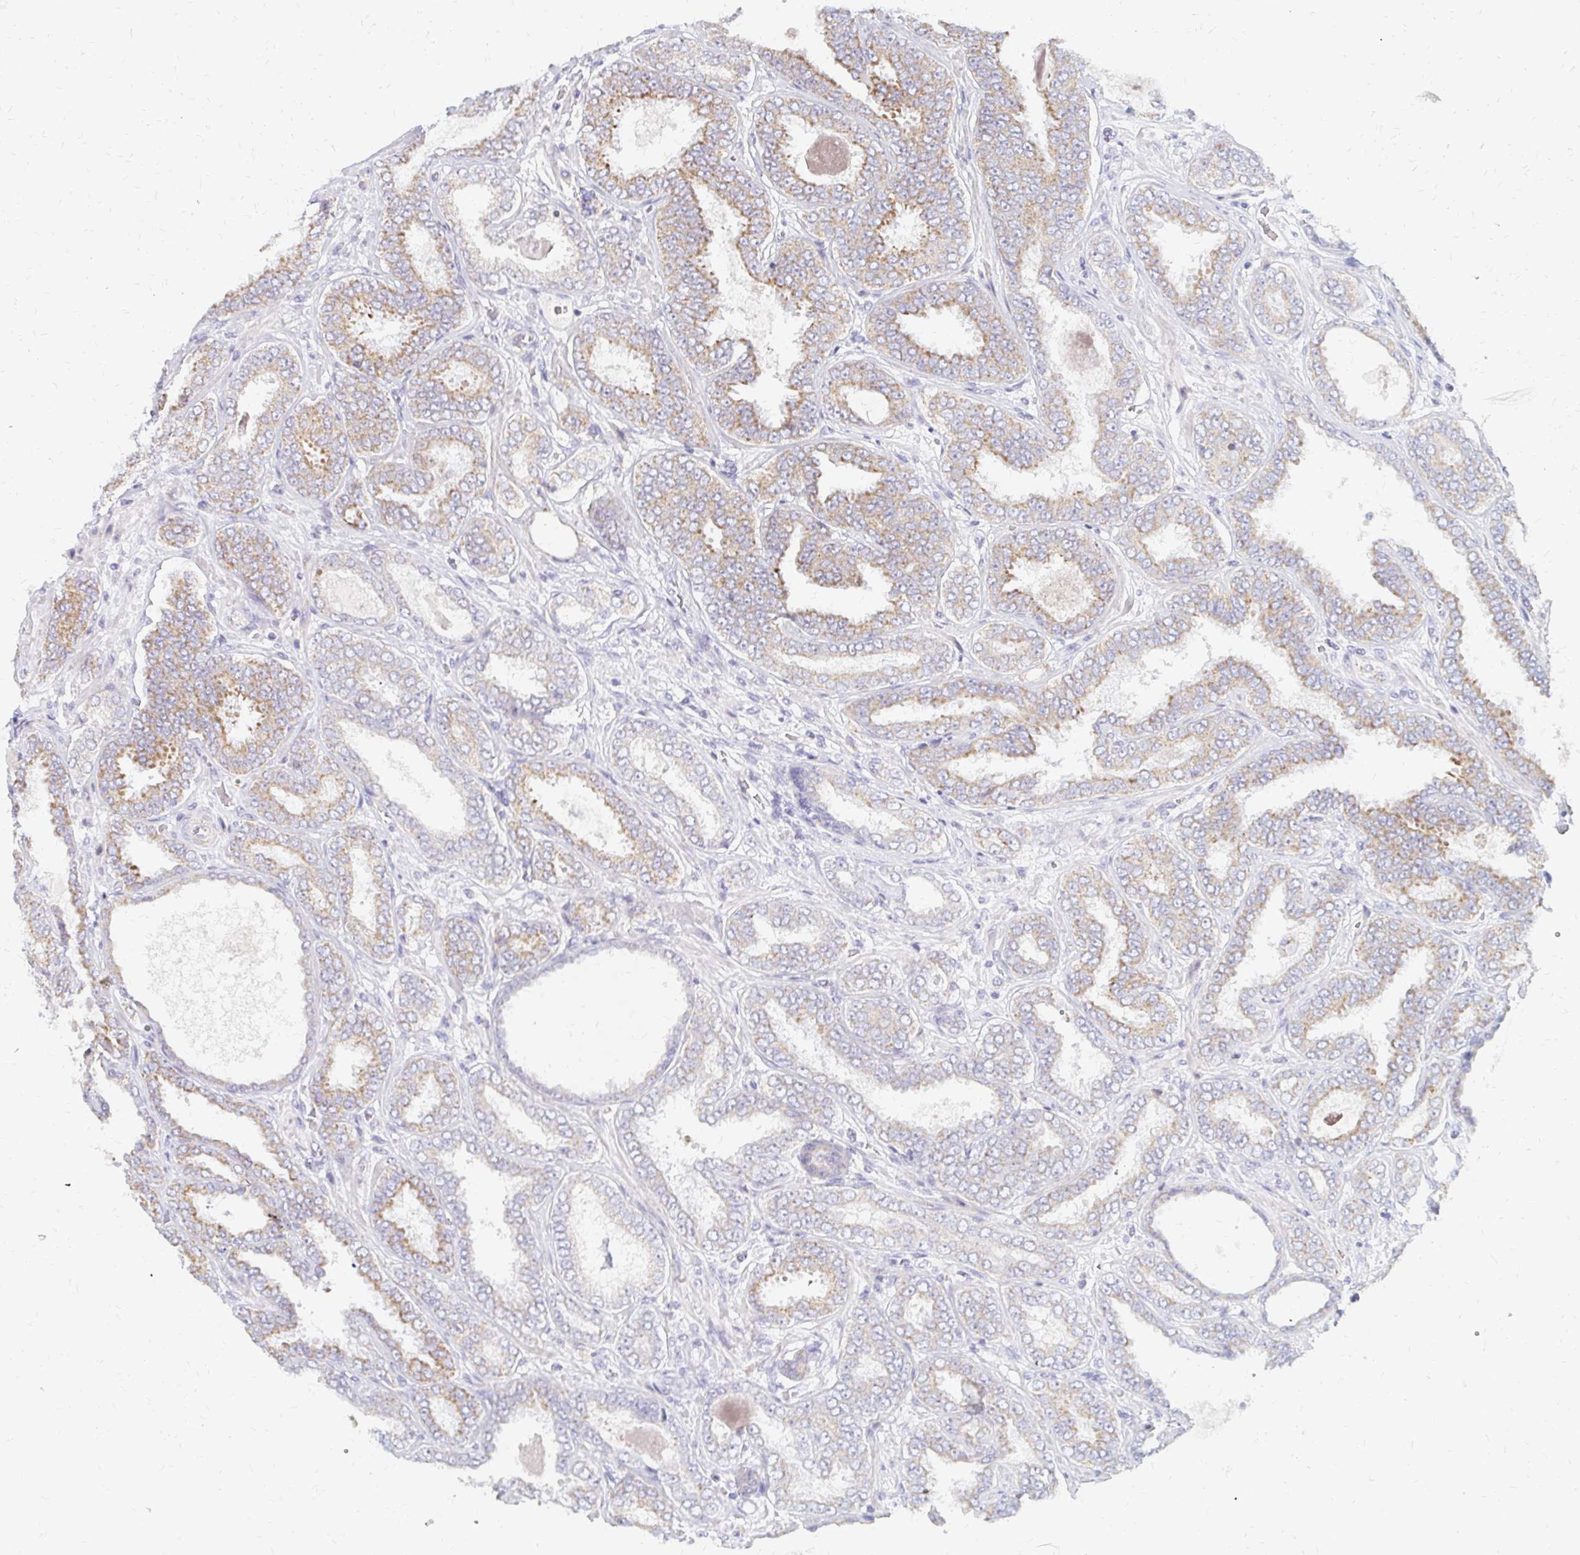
{"staining": {"intensity": "moderate", "quantity": "25%-75%", "location": "cytoplasmic/membranous"}, "tissue": "prostate cancer", "cell_type": "Tumor cells", "image_type": "cancer", "snomed": [{"axis": "morphology", "description": "Adenocarcinoma, High grade"}, {"axis": "topography", "description": "Prostate"}], "caption": "Immunohistochemistry (IHC) (DAB) staining of human prostate cancer reveals moderate cytoplasmic/membranous protein expression in about 25%-75% of tumor cells.", "gene": "OR10V1", "patient": {"sex": "male", "age": 72}}